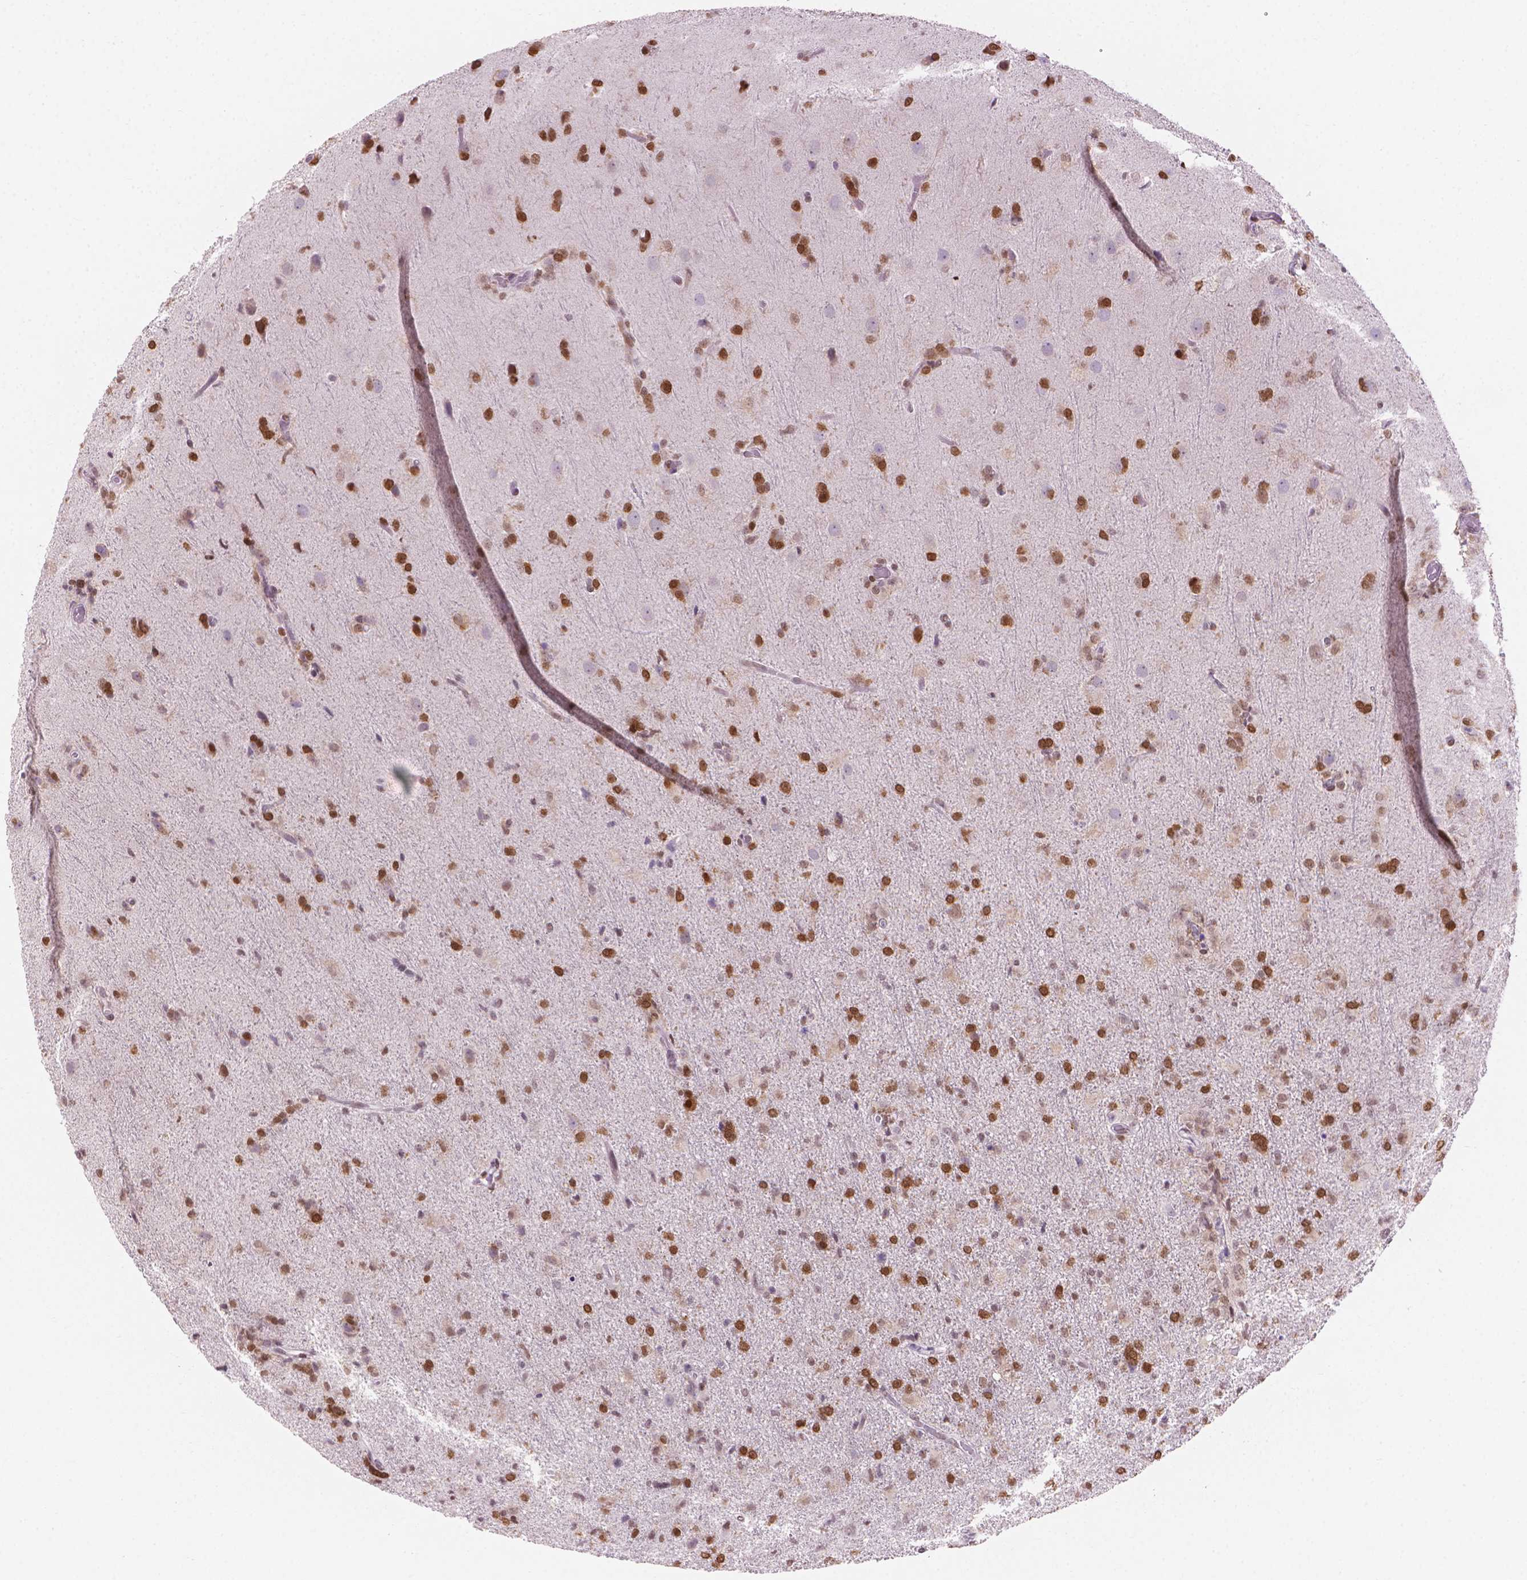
{"staining": {"intensity": "moderate", "quantity": ">75%", "location": "nuclear"}, "tissue": "glioma", "cell_type": "Tumor cells", "image_type": "cancer", "snomed": [{"axis": "morphology", "description": "Glioma, malignant, High grade"}, {"axis": "topography", "description": "Brain"}], "caption": "The image displays staining of glioma, revealing moderate nuclear protein expression (brown color) within tumor cells. The protein of interest is shown in brown color, while the nuclei are stained blue.", "gene": "PIAS2", "patient": {"sex": "male", "age": 68}}